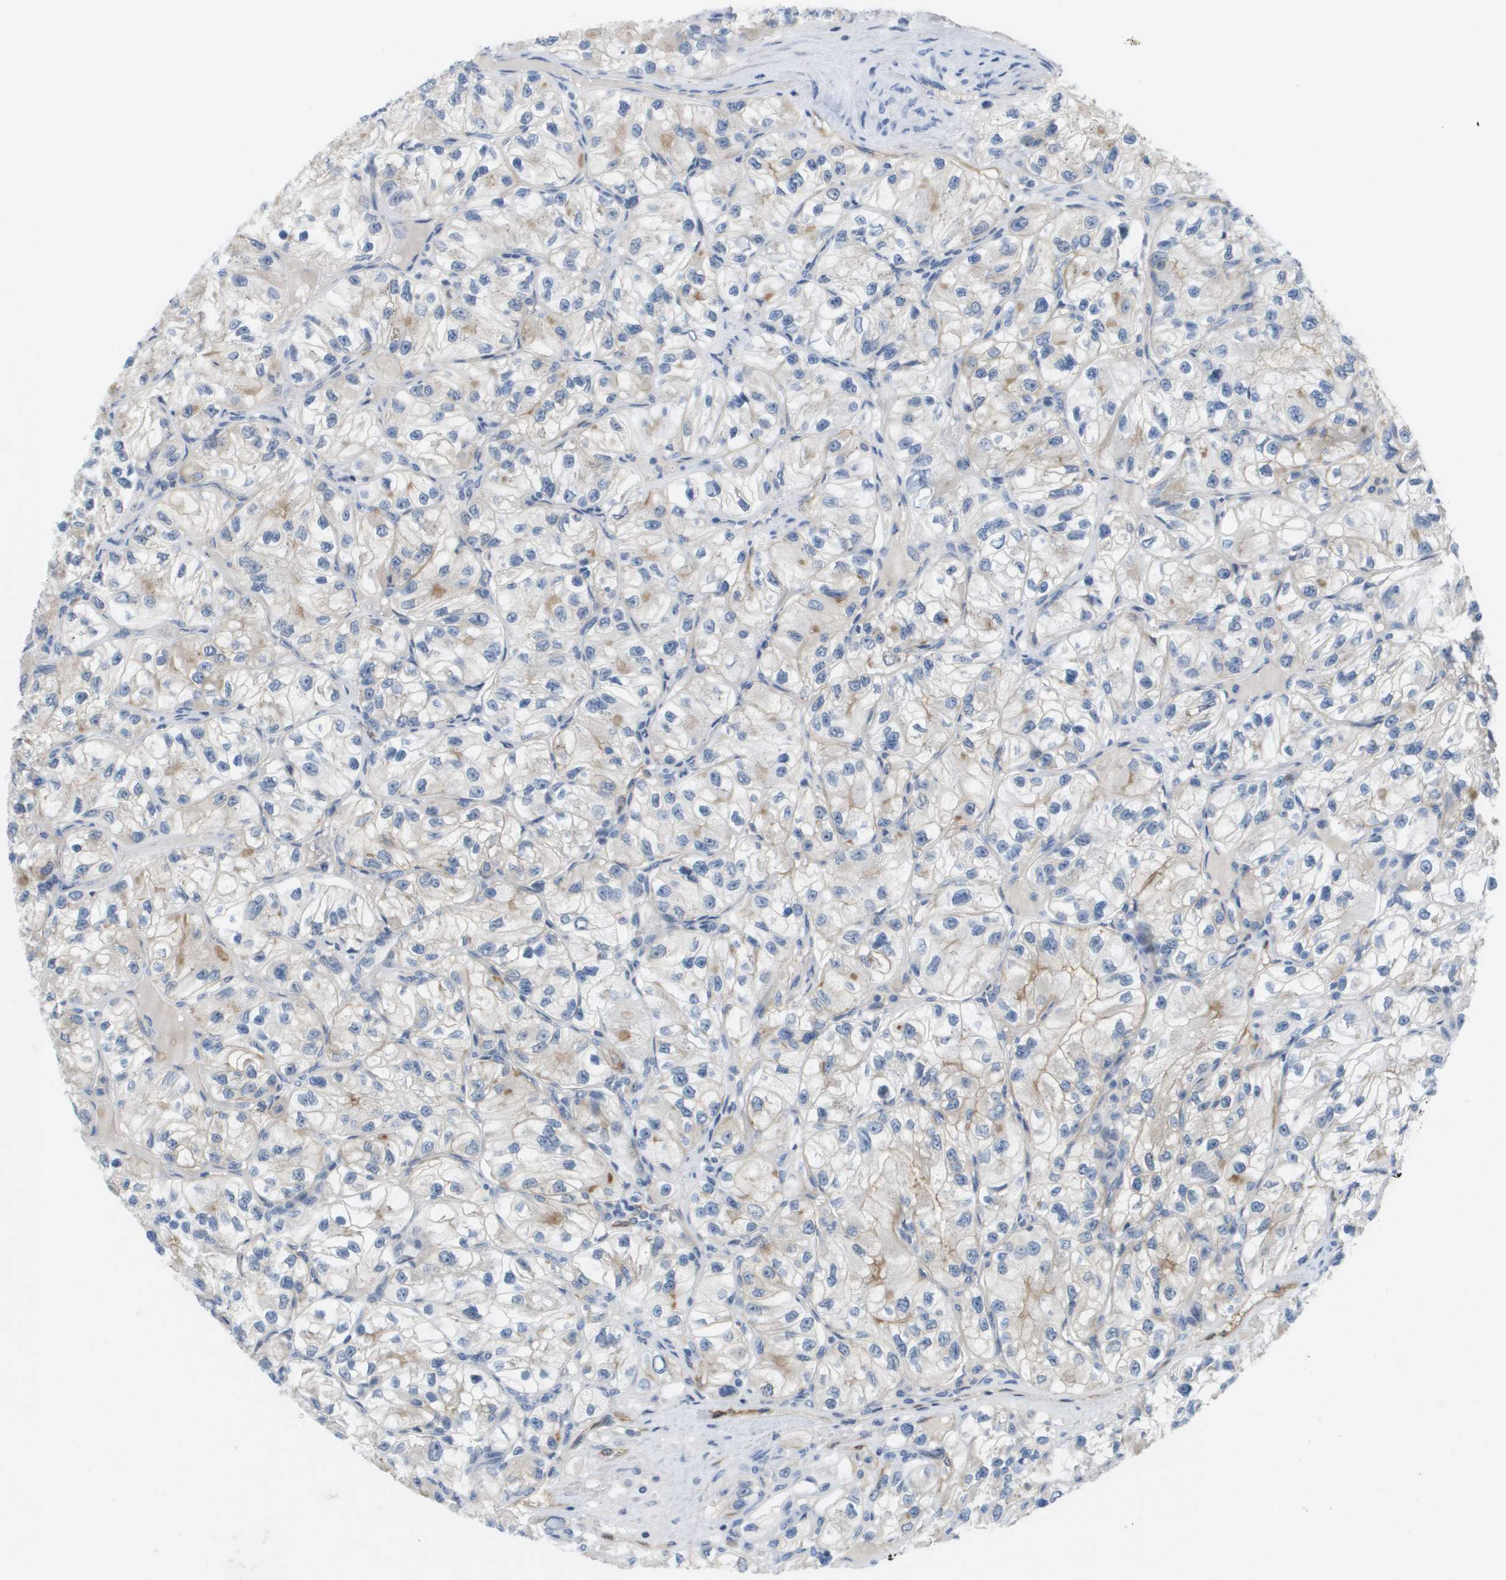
{"staining": {"intensity": "moderate", "quantity": "25%-75%", "location": "cytoplasmic/membranous"}, "tissue": "renal cancer", "cell_type": "Tumor cells", "image_type": "cancer", "snomed": [{"axis": "morphology", "description": "Adenocarcinoma, NOS"}, {"axis": "topography", "description": "Kidney"}], "caption": "This histopathology image shows renal cancer (adenocarcinoma) stained with IHC to label a protein in brown. The cytoplasmic/membranous of tumor cells show moderate positivity for the protein. Nuclei are counter-stained blue.", "gene": "MARCHF8", "patient": {"sex": "female", "age": 57}}